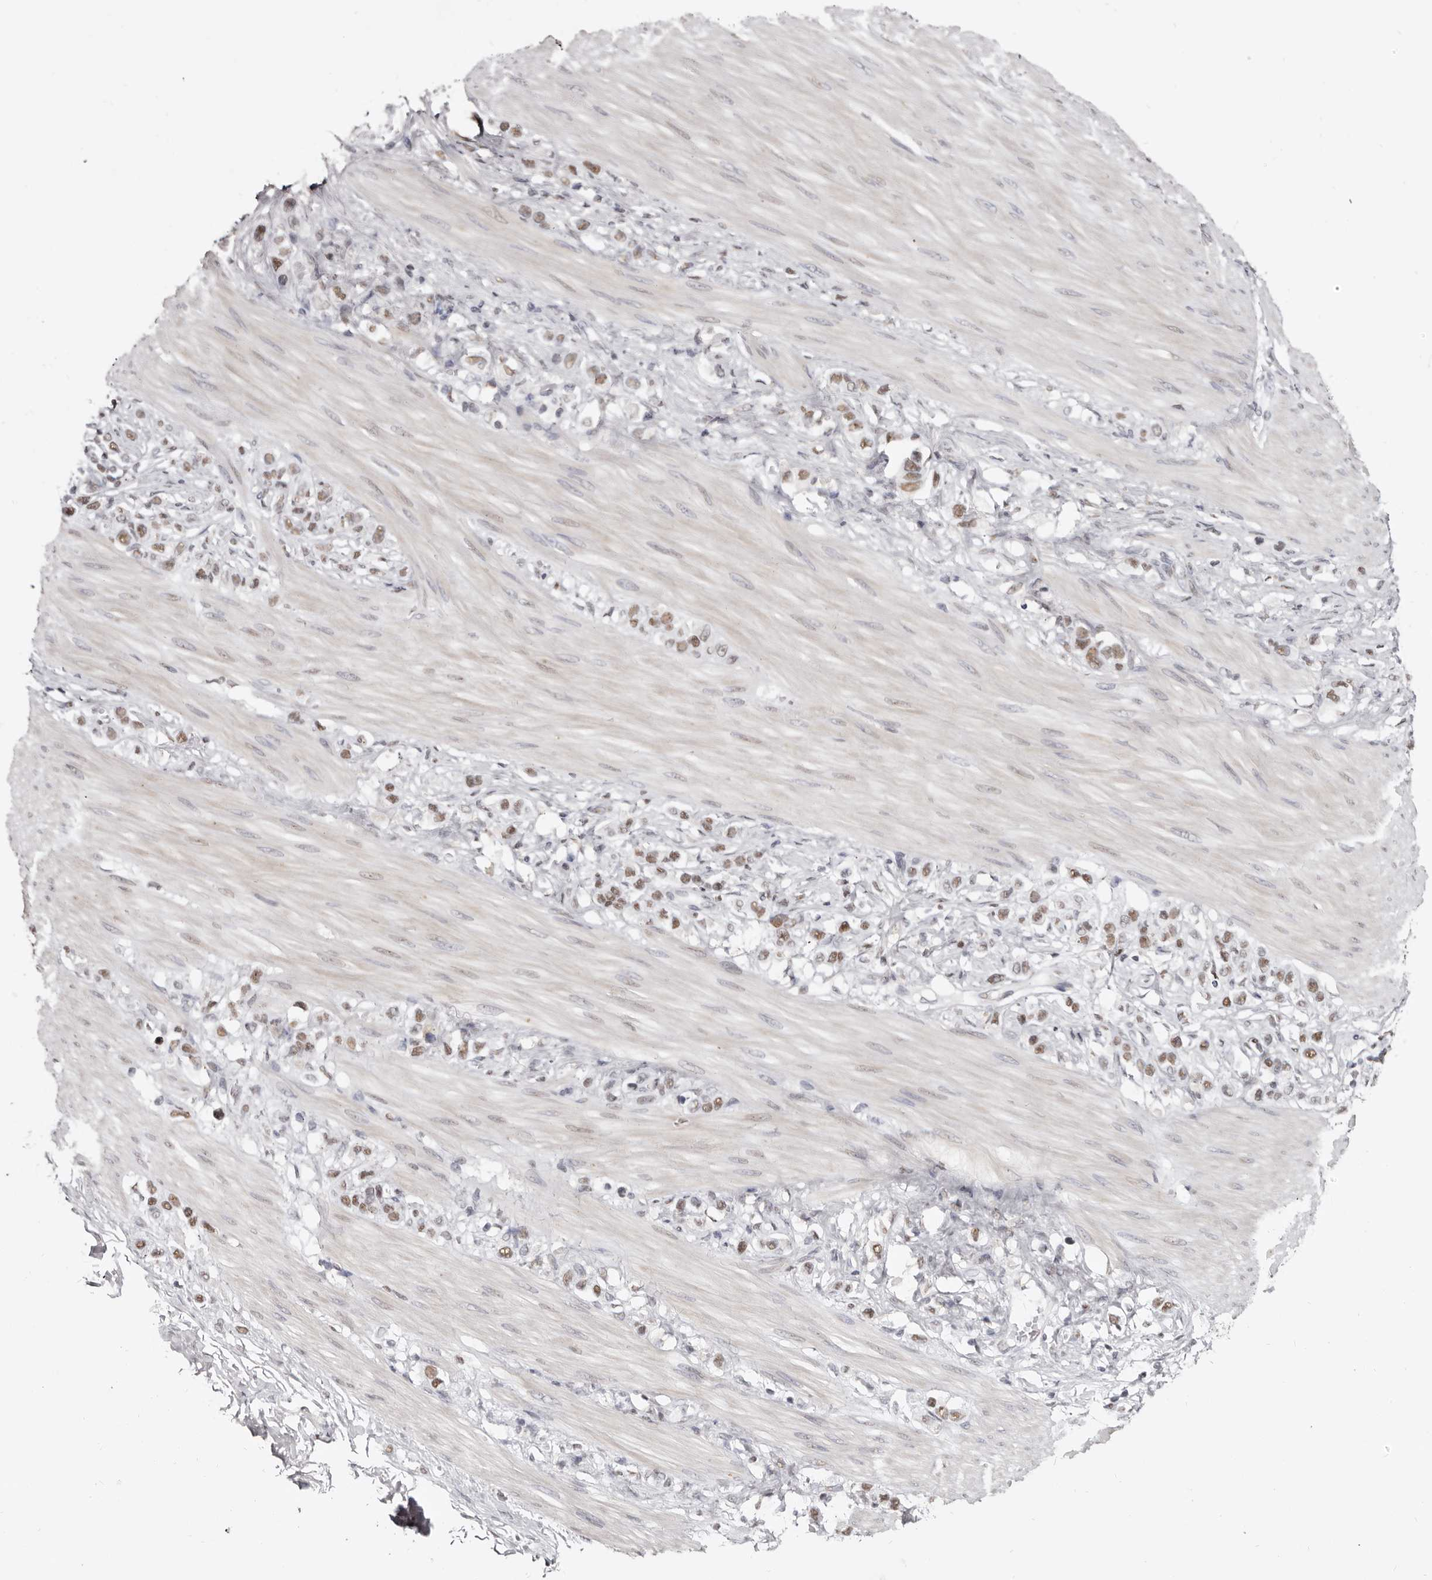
{"staining": {"intensity": "weak", "quantity": ">75%", "location": "nuclear"}, "tissue": "stomach cancer", "cell_type": "Tumor cells", "image_type": "cancer", "snomed": [{"axis": "morphology", "description": "Adenocarcinoma, NOS"}, {"axis": "topography", "description": "Stomach"}], "caption": "Immunohistochemistry histopathology image of neoplastic tissue: human stomach adenocarcinoma stained using immunohistochemistry (IHC) displays low levels of weak protein expression localized specifically in the nuclear of tumor cells, appearing as a nuclear brown color.", "gene": "SCAF4", "patient": {"sex": "female", "age": 65}}